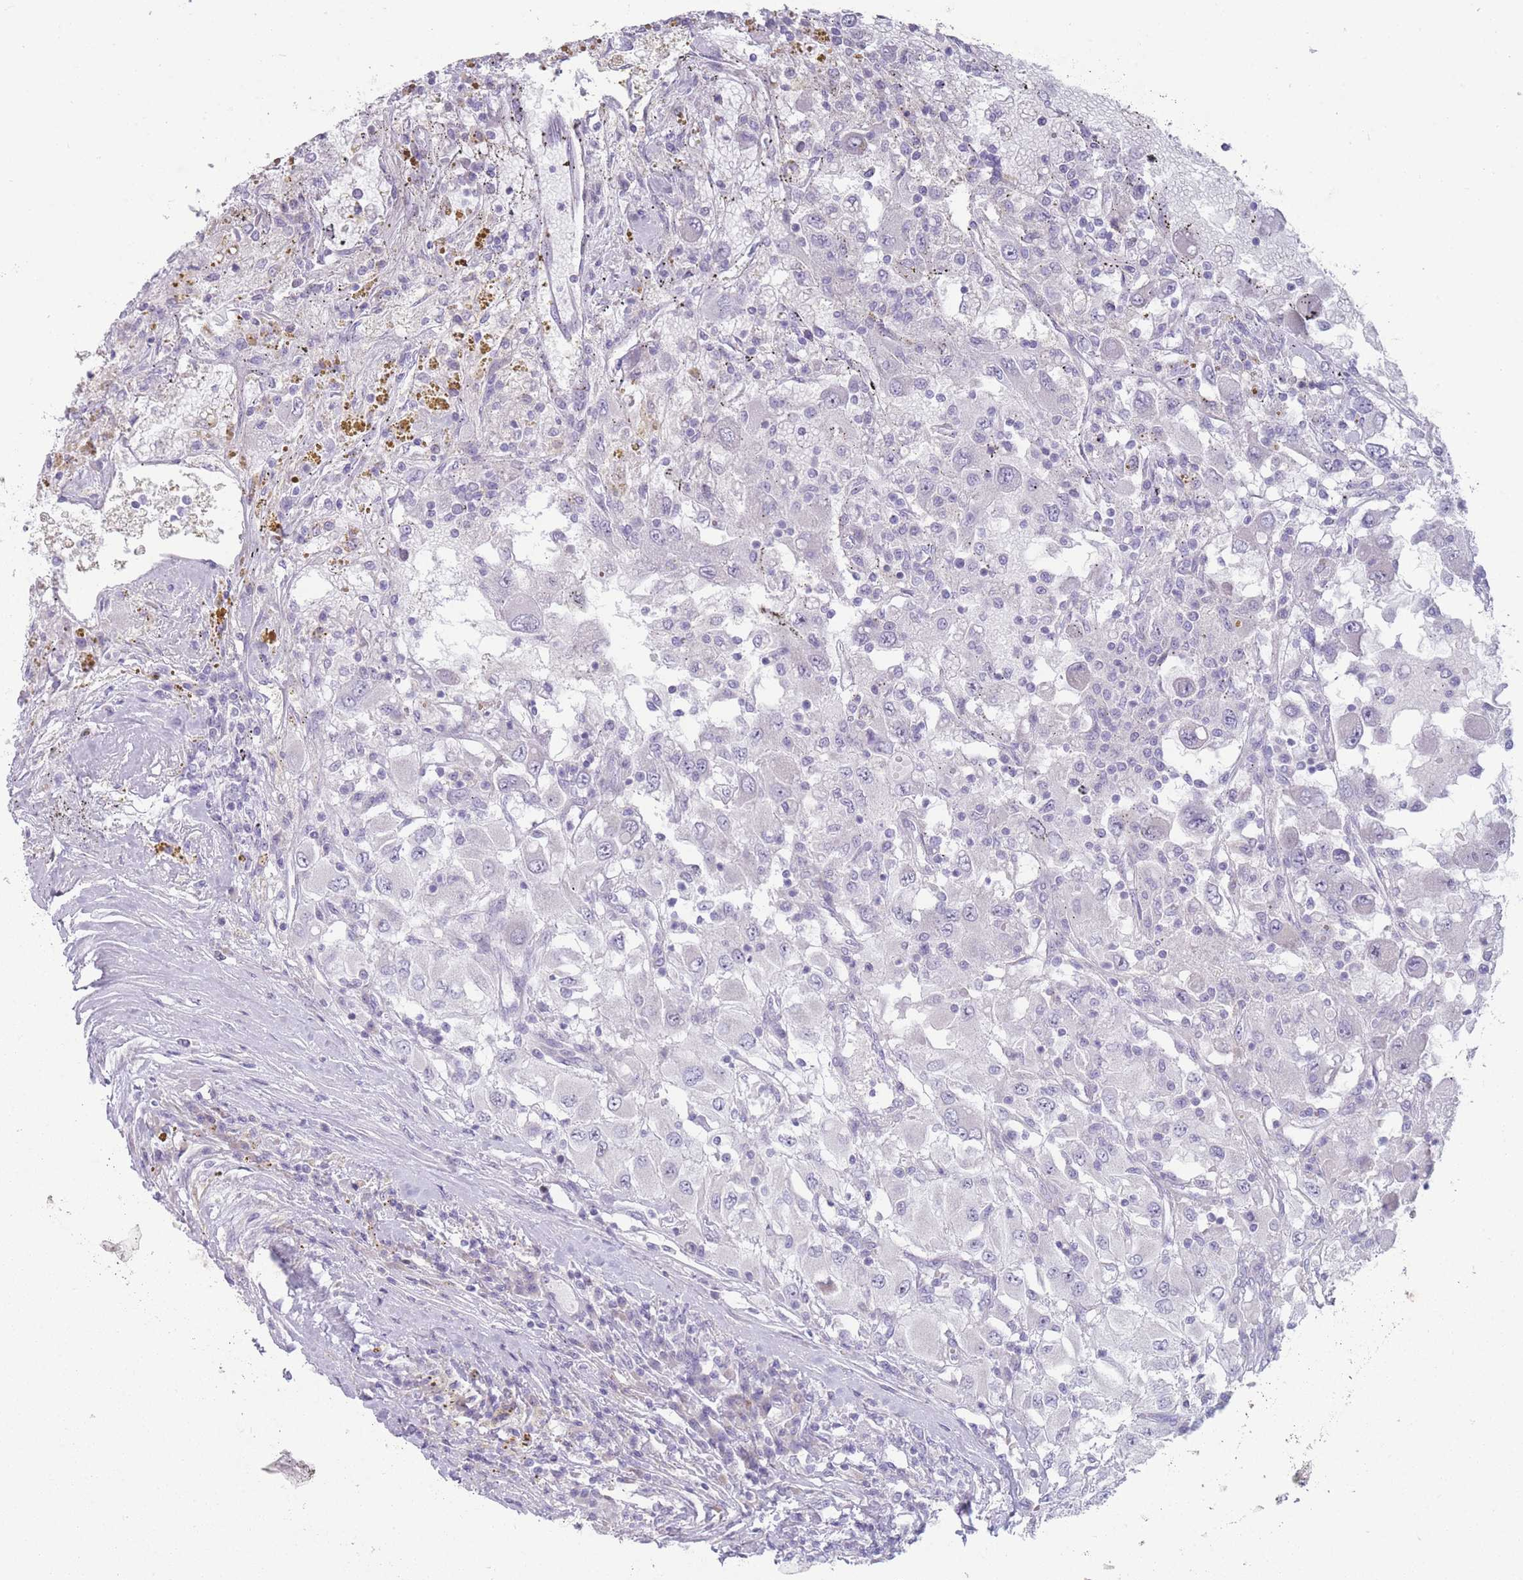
{"staining": {"intensity": "negative", "quantity": "none", "location": "none"}, "tissue": "renal cancer", "cell_type": "Tumor cells", "image_type": "cancer", "snomed": [{"axis": "morphology", "description": "Adenocarcinoma, NOS"}, {"axis": "topography", "description": "Kidney"}], "caption": "This photomicrograph is of renal adenocarcinoma stained with immunohistochemistry (IHC) to label a protein in brown with the nuclei are counter-stained blue. There is no staining in tumor cells.", "gene": "PAIP2B", "patient": {"sex": "female", "age": 67}}